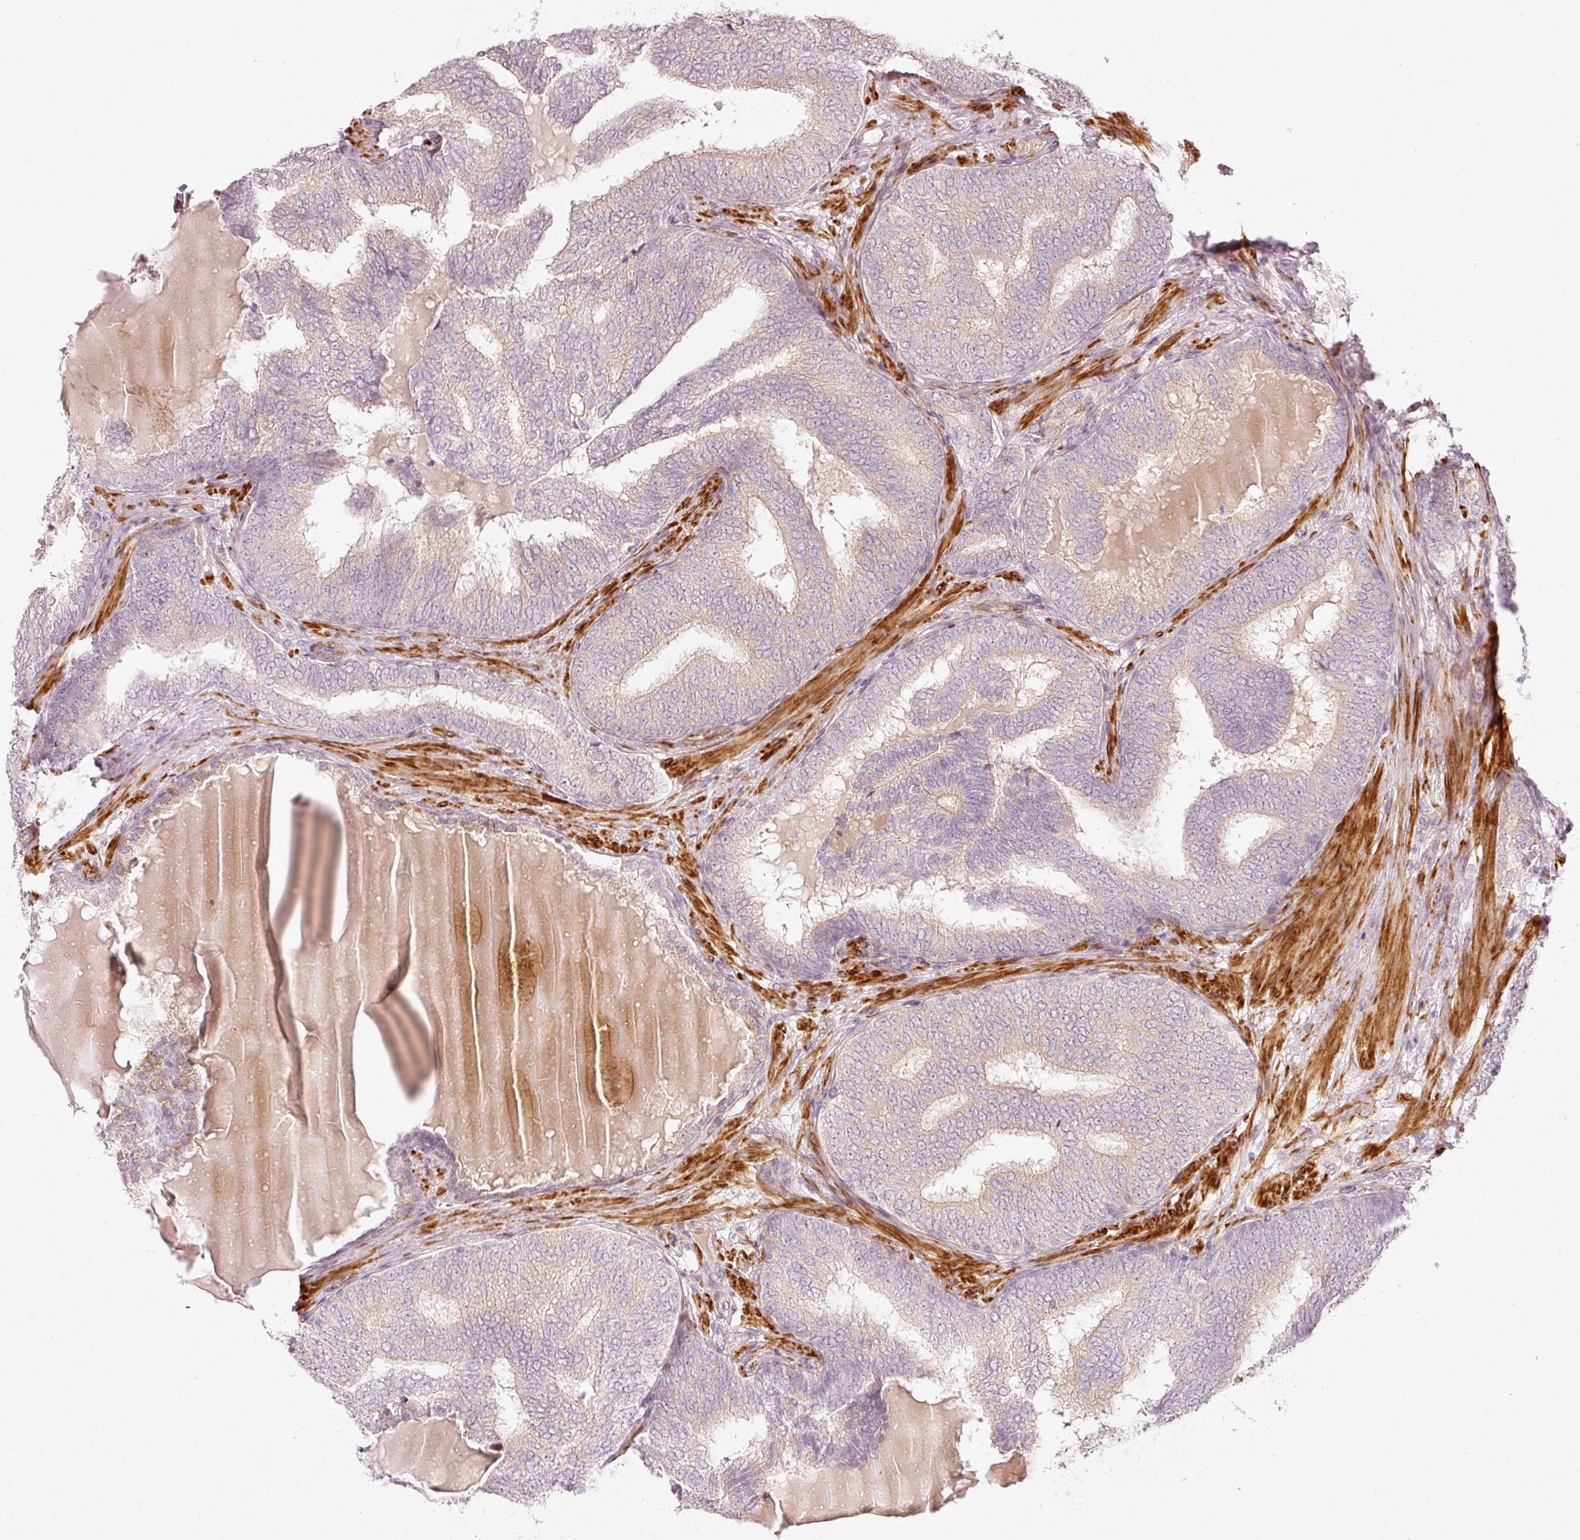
{"staining": {"intensity": "negative", "quantity": "none", "location": "none"}, "tissue": "prostate cancer", "cell_type": "Tumor cells", "image_type": "cancer", "snomed": [{"axis": "morphology", "description": "Adenocarcinoma, High grade"}, {"axis": "topography", "description": "Prostate"}], "caption": "Tumor cells are negative for protein expression in human high-grade adenocarcinoma (prostate).", "gene": "KCNQ1", "patient": {"sex": "male", "age": 72}}